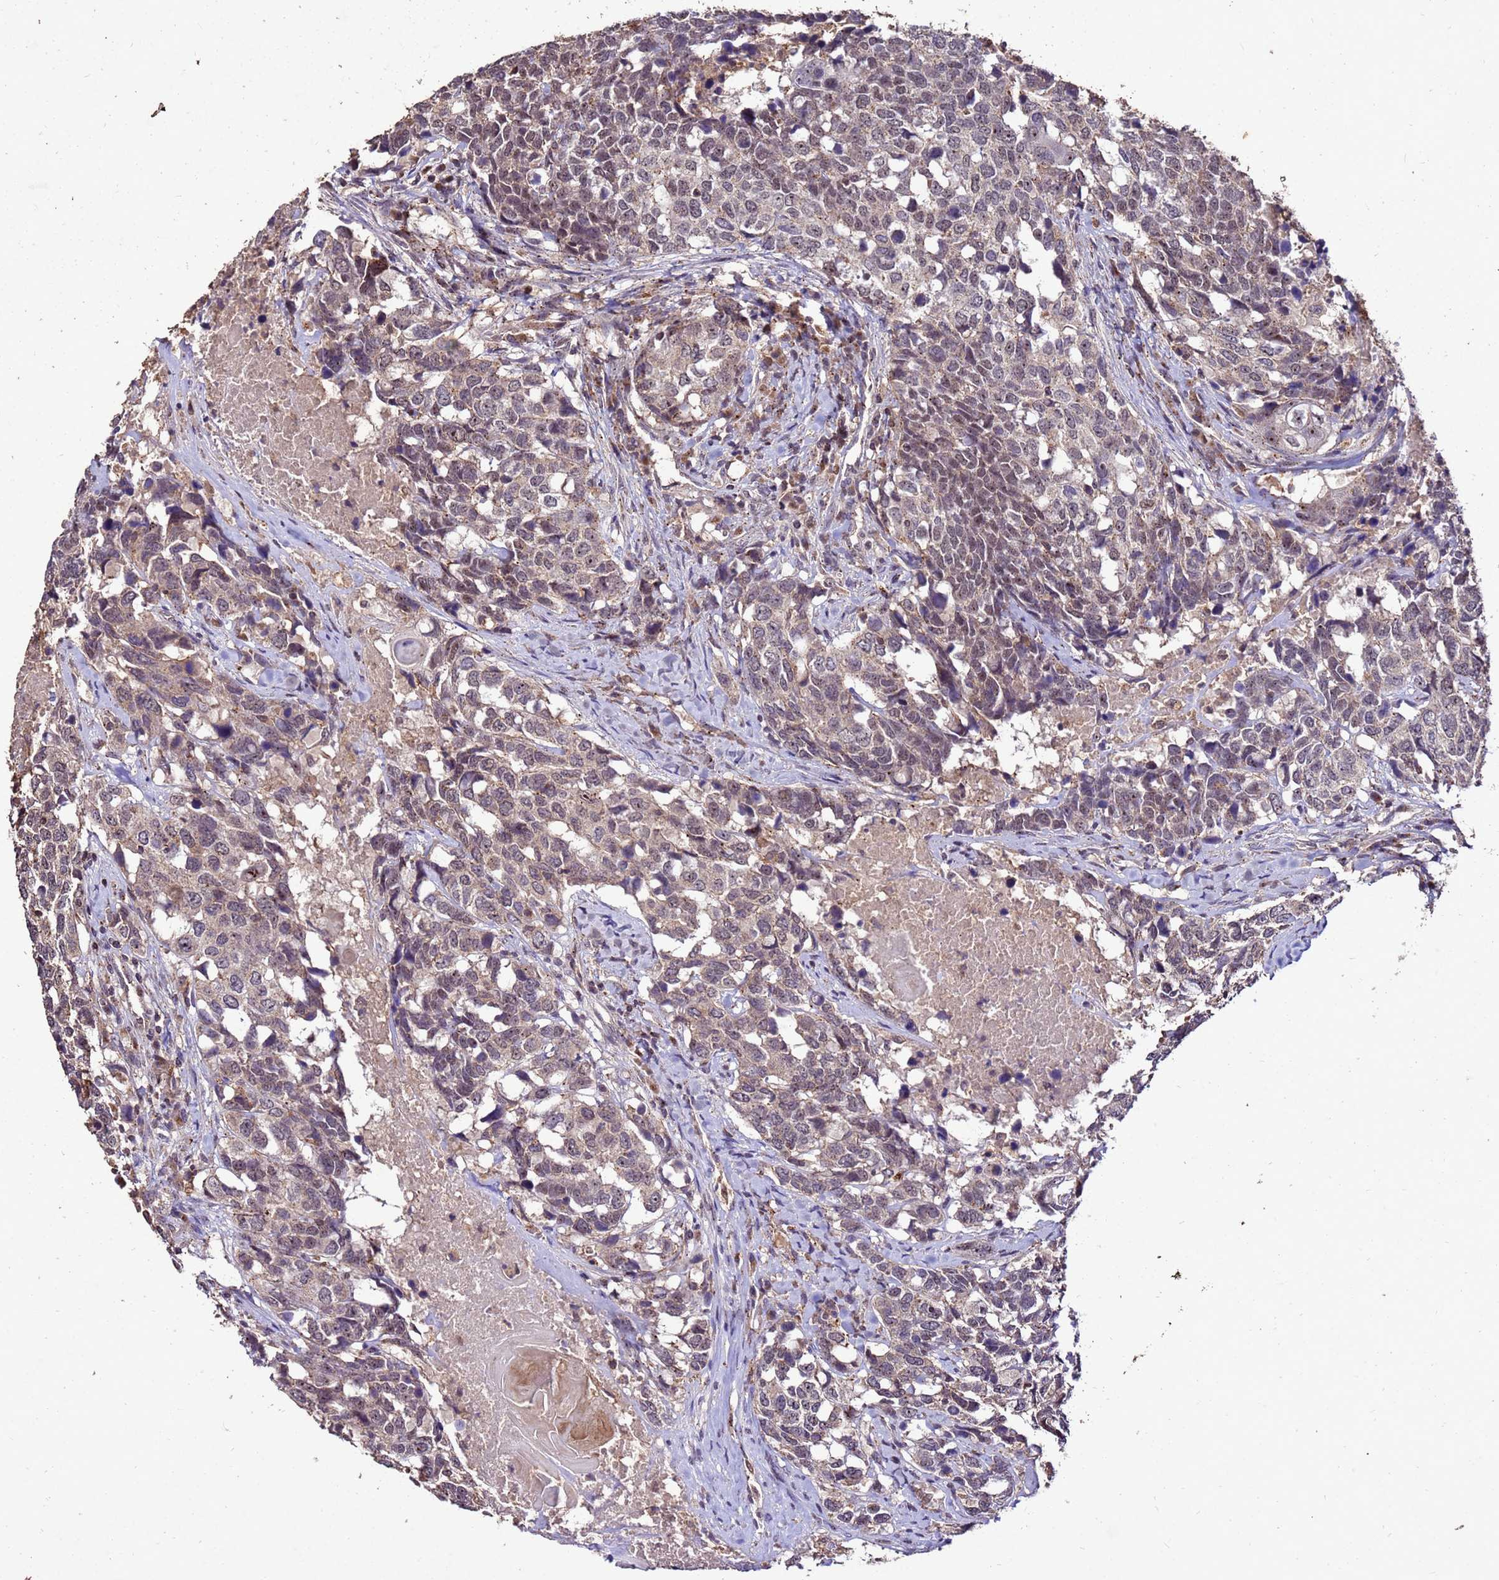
{"staining": {"intensity": "weak", "quantity": "25%-75%", "location": "cytoplasmic/membranous,nuclear"}, "tissue": "head and neck cancer", "cell_type": "Tumor cells", "image_type": "cancer", "snomed": [{"axis": "morphology", "description": "Squamous cell carcinoma, NOS"}, {"axis": "topography", "description": "Head-Neck"}], "caption": "Approximately 25%-75% of tumor cells in head and neck cancer (squamous cell carcinoma) exhibit weak cytoplasmic/membranous and nuclear protein expression as visualized by brown immunohistochemical staining.", "gene": "TOR4A", "patient": {"sex": "male", "age": 66}}